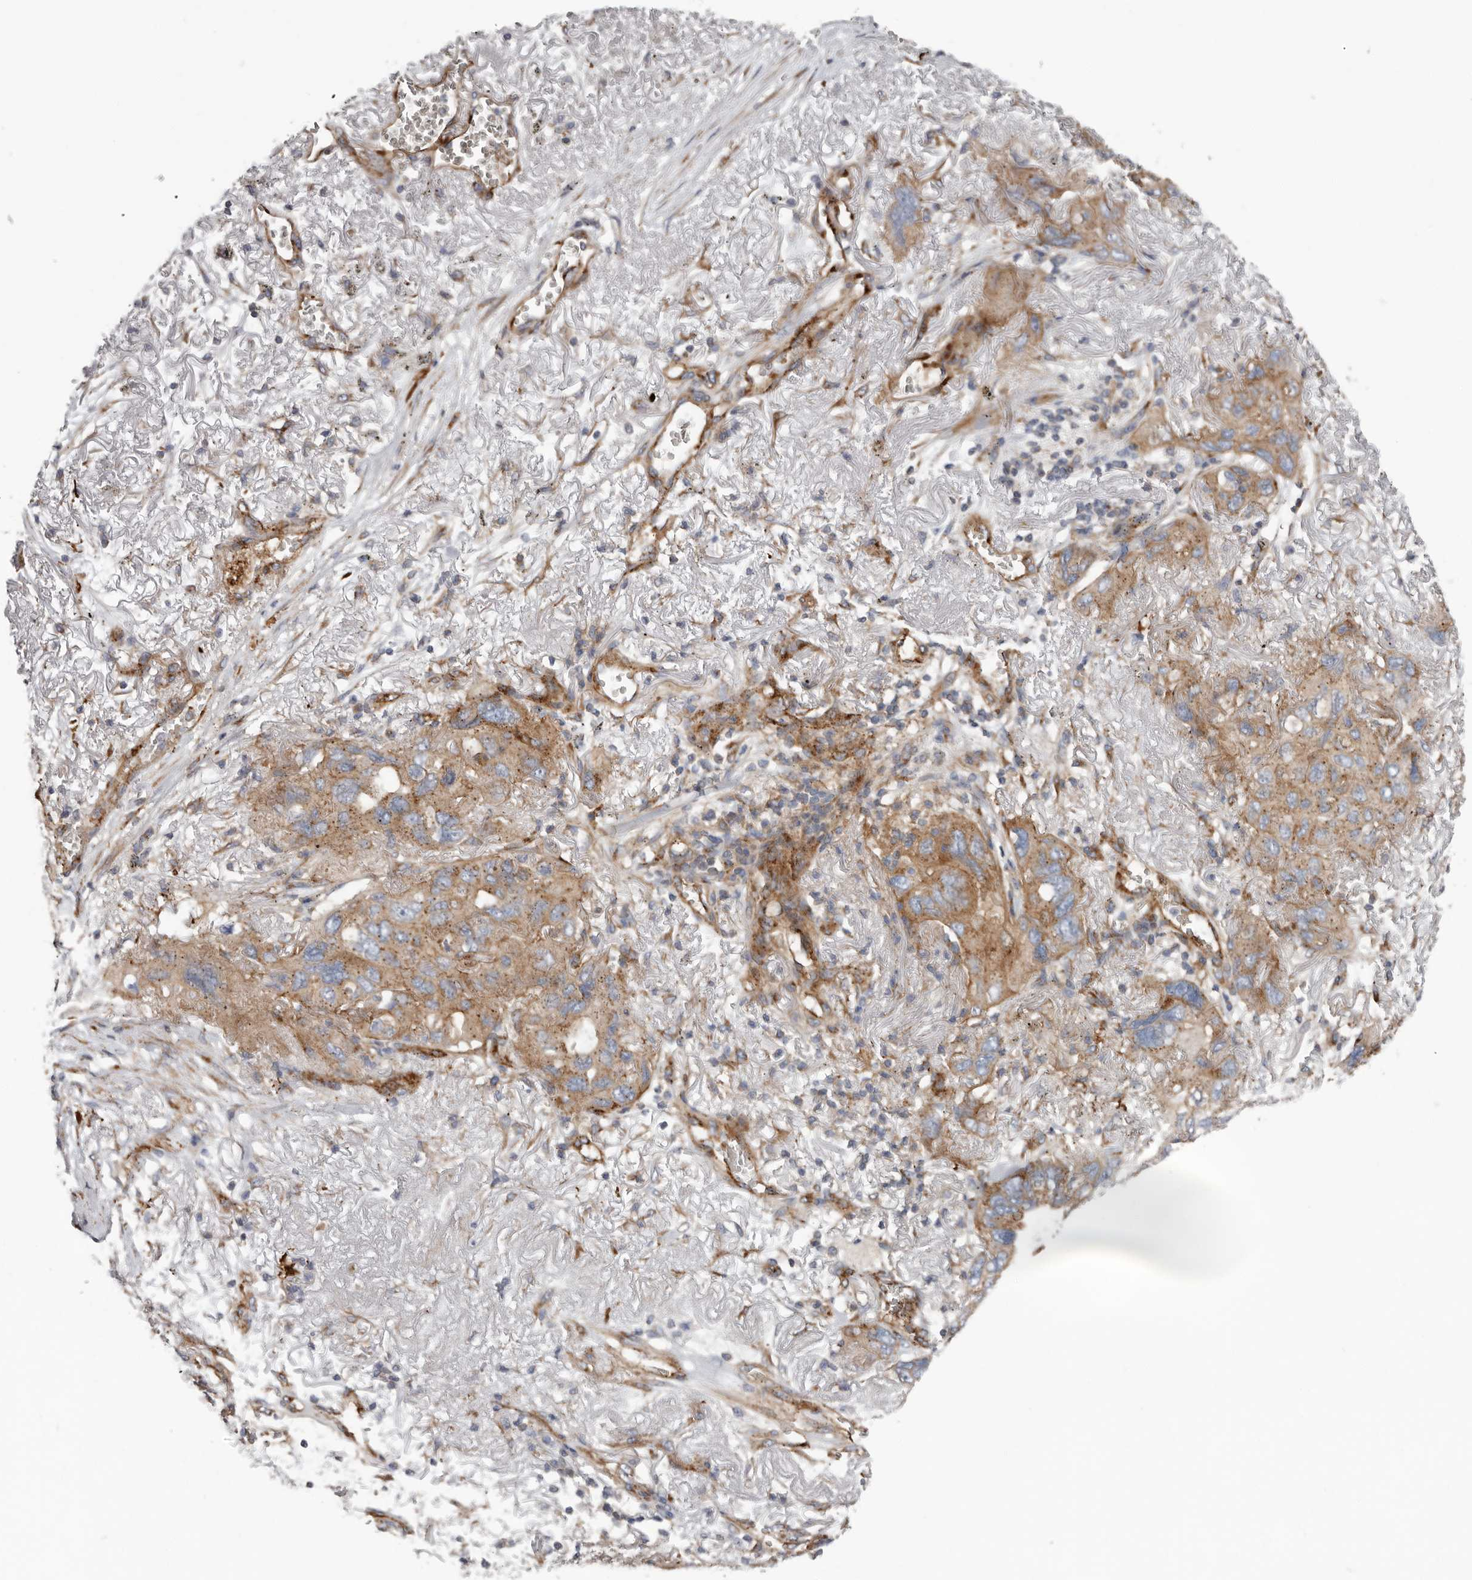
{"staining": {"intensity": "moderate", "quantity": ">75%", "location": "cytoplasmic/membranous"}, "tissue": "lung cancer", "cell_type": "Tumor cells", "image_type": "cancer", "snomed": [{"axis": "morphology", "description": "Squamous cell carcinoma, NOS"}, {"axis": "topography", "description": "Lung"}], "caption": "Protein staining by immunohistochemistry reveals moderate cytoplasmic/membranous expression in approximately >75% of tumor cells in lung squamous cell carcinoma. (DAB IHC with brightfield microscopy, high magnification).", "gene": "LUZP1", "patient": {"sex": "female", "age": 73}}